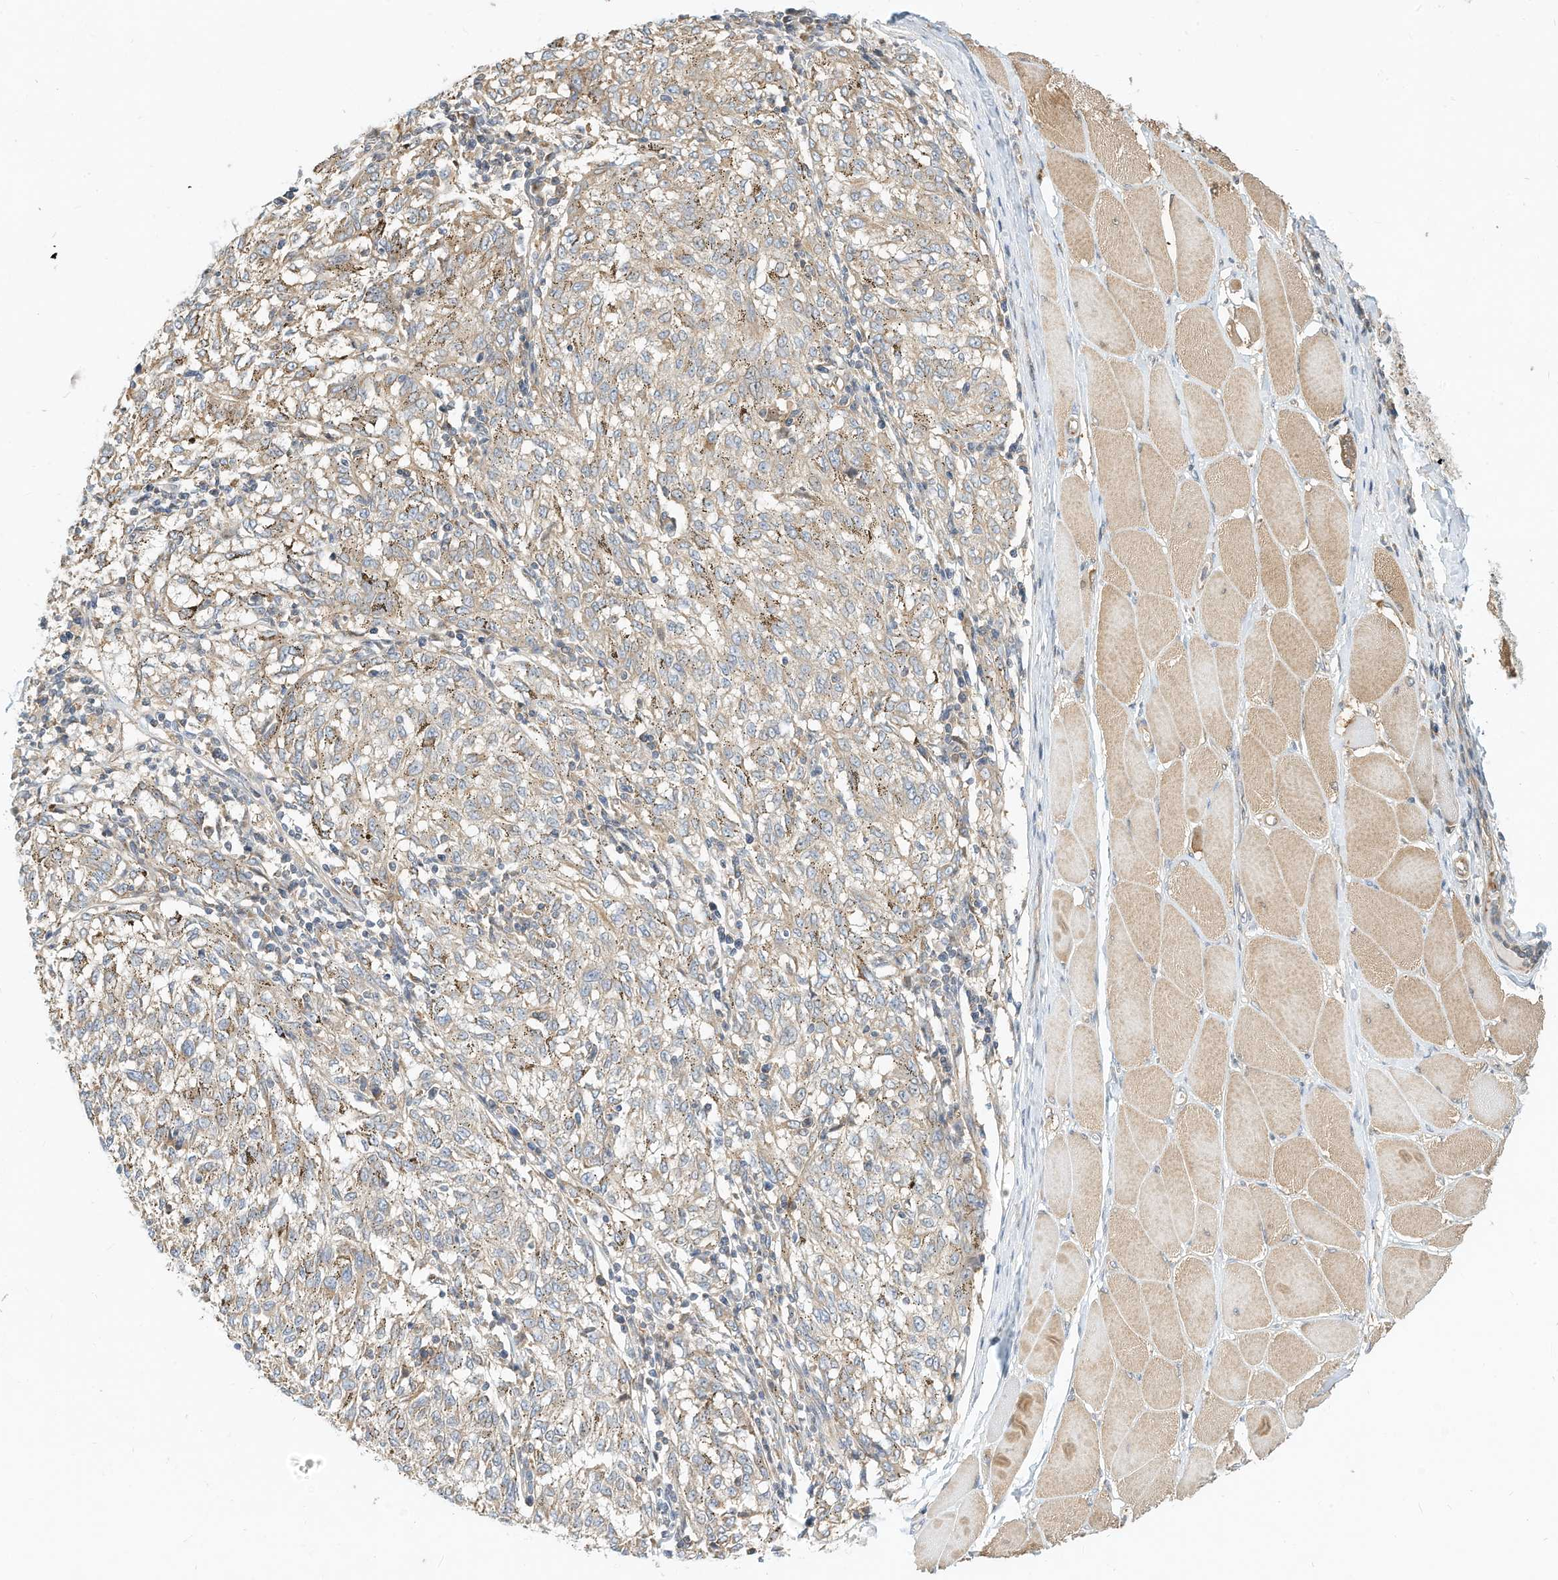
{"staining": {"intensity": "weak", "quantity": "<25%", "location": "cytoplasmic/membranous"}, "tissue": "melanoma", "cell_type": "Tumor cells", "image_type": "cancer", "snomed": [{"axis": "morphology", "description": "Malignant melanoma, NOS"}, {"axis": "topography", "description": "Skin"}], "caption": "A histopathology image of melanoma stained for a protein displays no brown staining in tumor cells.", "gene": "OFD1", "patient": {"sex": "female", "age": 72}}